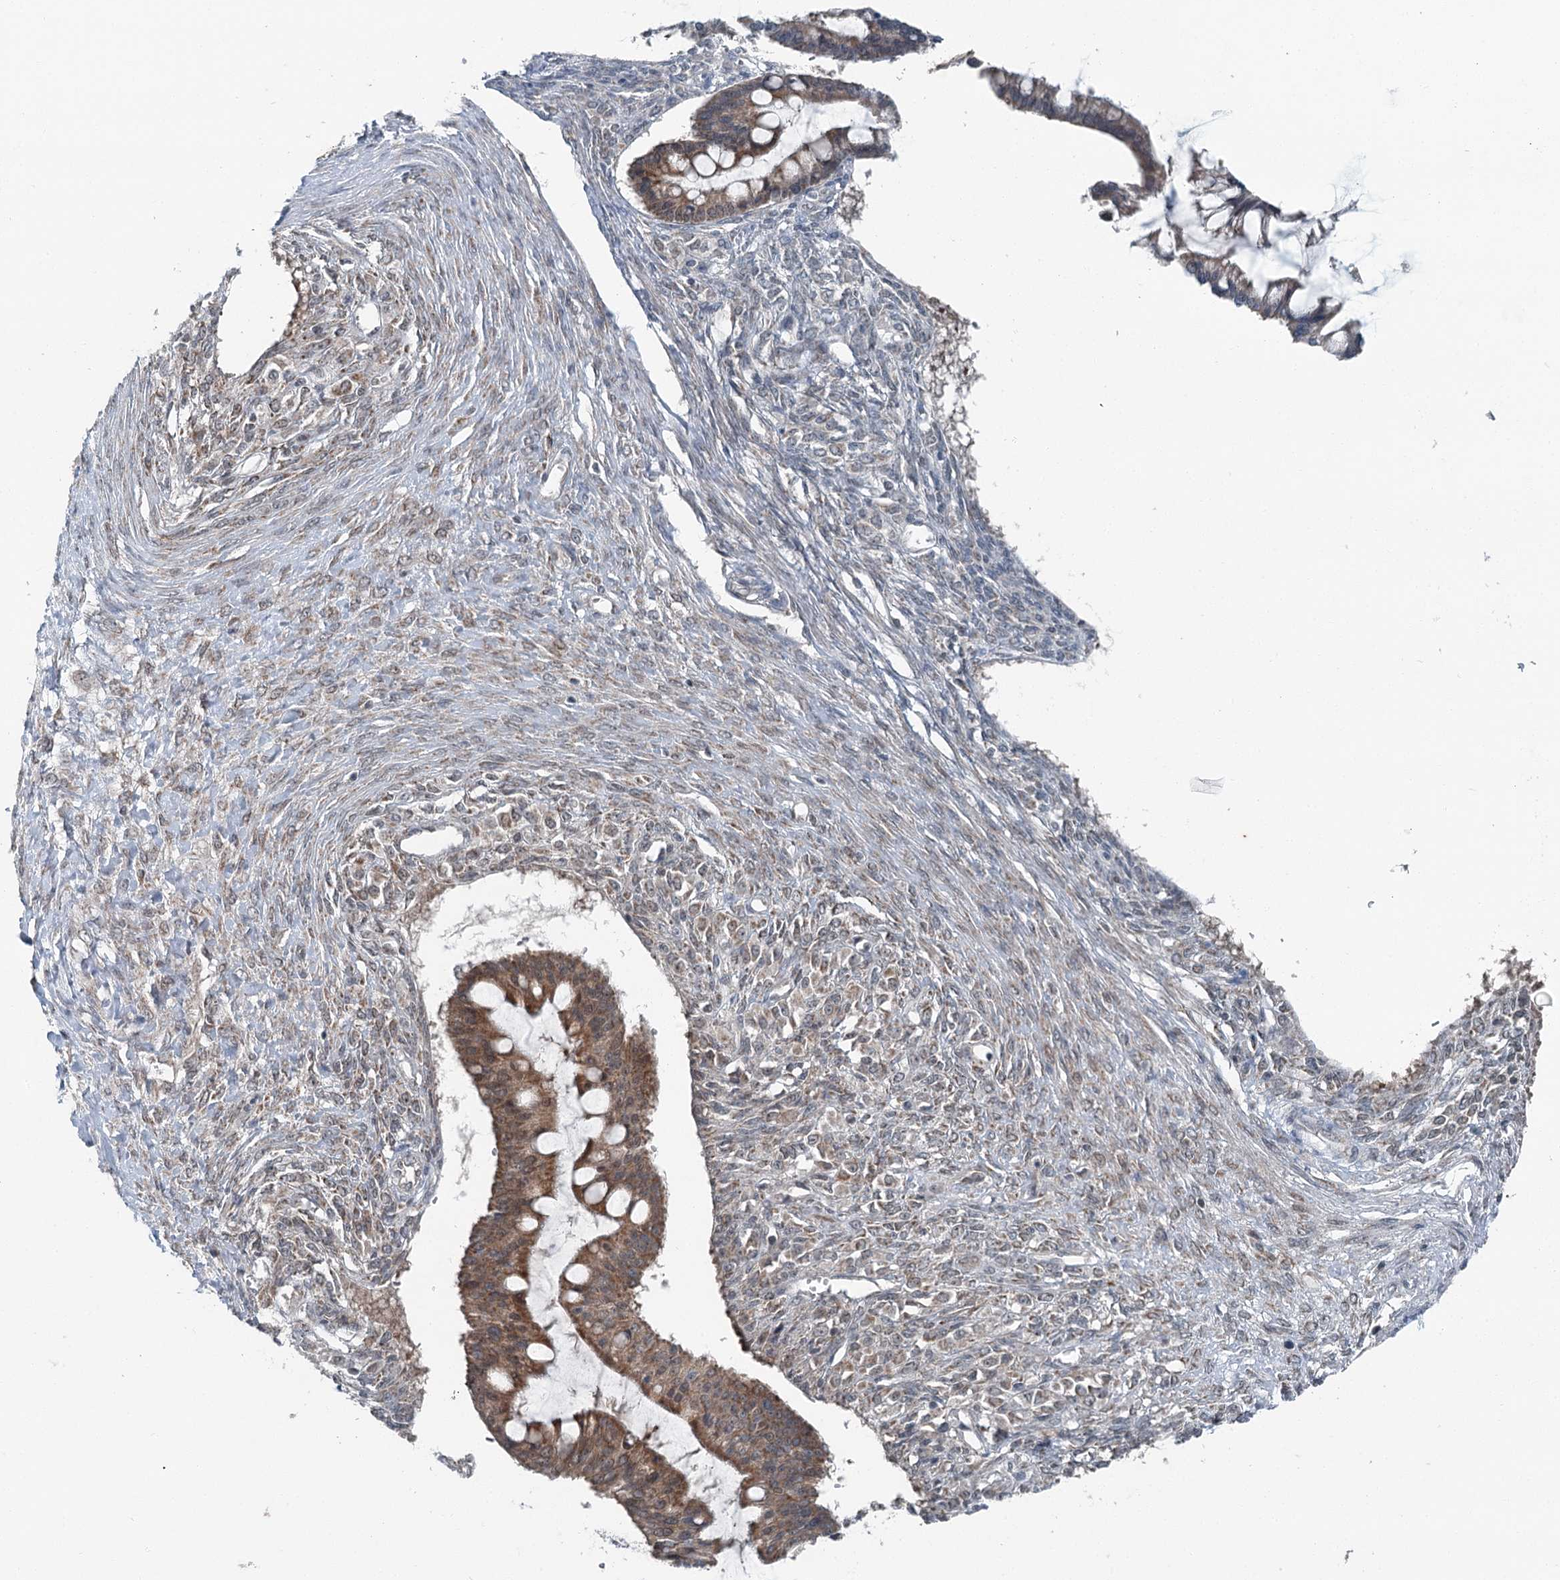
{"staining": {"intensity": "moderate", "quantity": ">75%", "location": "cytoplasmic/membranous"}, "tissue": "ovarian cancer", "cell_type": "Tumor cells", "image_type": "cancer", "snomed": [{"axis": "morphology", "description": "Cystadenocarcinoma, mucinous, NOS"}, {"axis": "topography", "description": "Ovary"}], "caption": "Immunohistochemistry (IHC) photomicrograph of human ovarian cancer (mucinous cystadenocarcinoma) stained for a protein (brown), which reveals medium levels of moderate cytoplasmic/membranous positivity in about >75% of tumor cells.", "gene": "WAPL", "patient": {"sex": "female", "age": 73}}